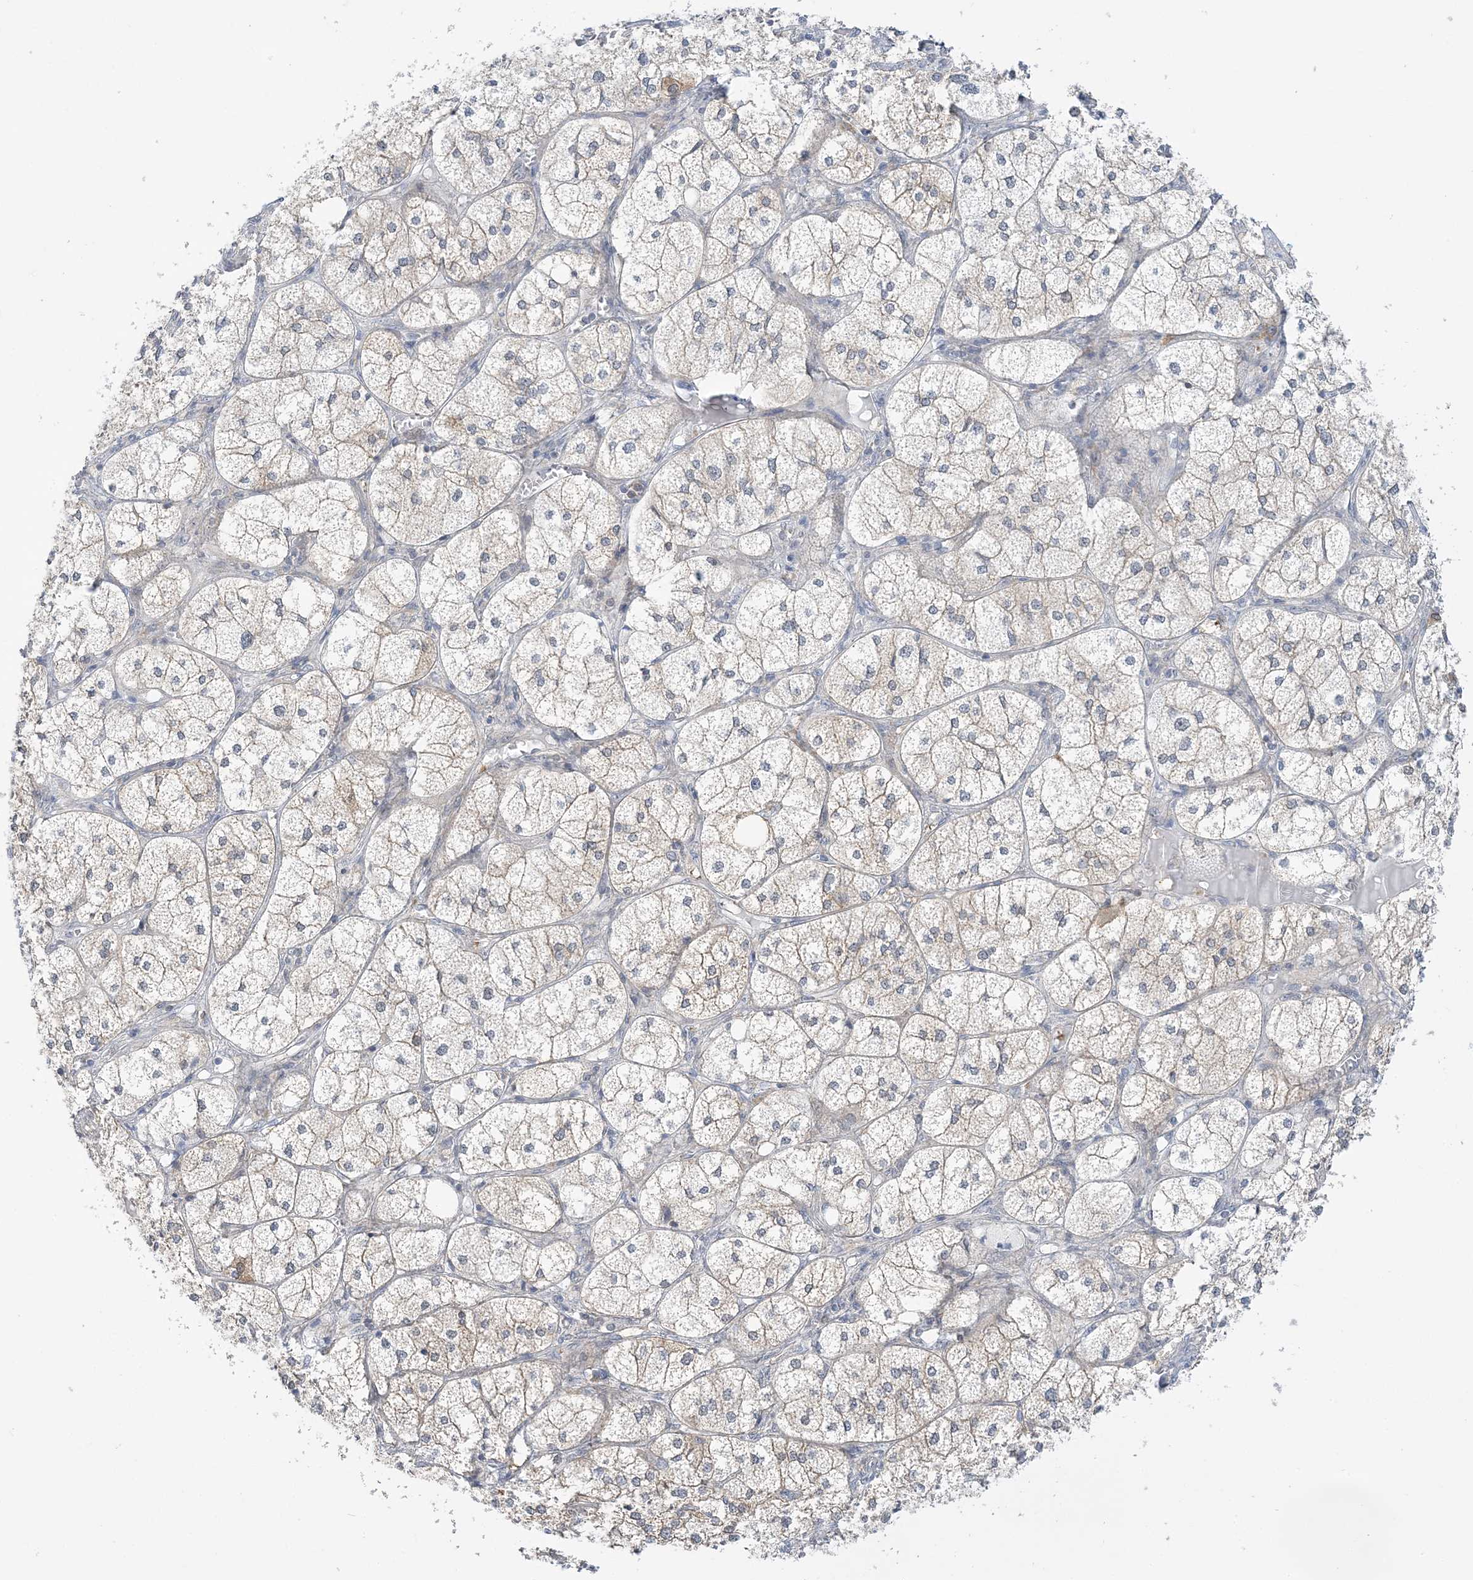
{"staining": {"intensity": "weak", "quantity": "<25%", "location": "cytoplasmic/membranous,nuclear"}, "tissue": "adrenal gland", "cell_type": "Glandular cells", "image_type": "normal", "snomed": [{"axis": "morphology", "description": "Normal tissue, NOS"}, {"axis": "topography", "description": "Adrenal gland"}], "caption": "The immunohistochemistry (IHC) photomicrograph has no significant expression in glandular cells of adrenal gland.", "gene": "THADA", "patient": {"sex": "female", "age": 61}}